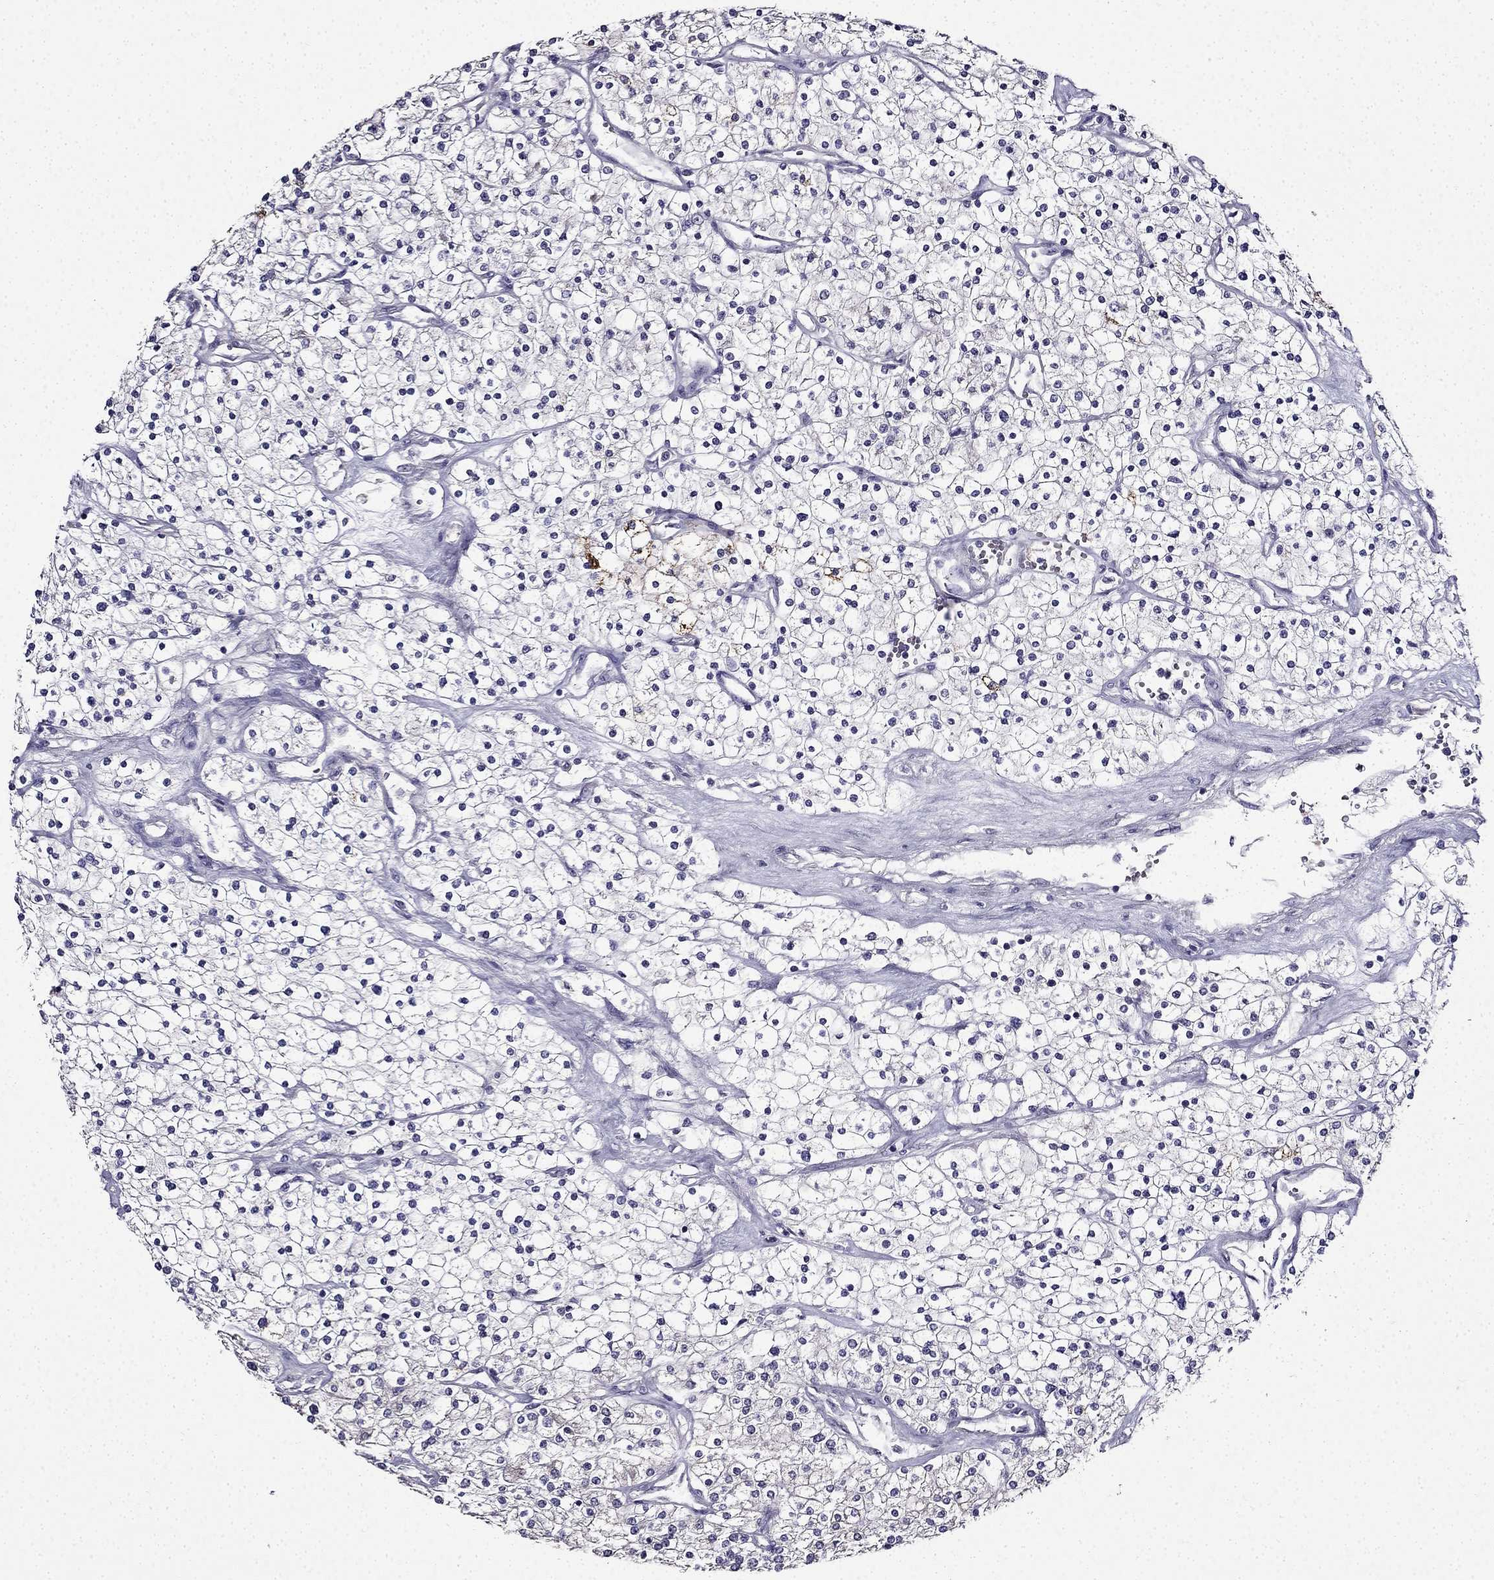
{"staining": {"intensity": "negative", "quantity": "none", "location": "none"}, "tissue": "renal cancer", "cell_type": "Tumor cells", "image_type": "cancer", "snomed": [{"axis": "morphology", "description": "Adenocarcinoma, NOS"}, {"axis": "topography", "description": "Kidney"}], "caption": "This image is of renal cancer (adenocarcinoma) stained with immunohistochemistry to label a protein in brown with the nuclei are counter-stained blue. There is no expression in tumor cells.", "gene": "TMEM266", "patient": {"sex": "male", "age": 80}}